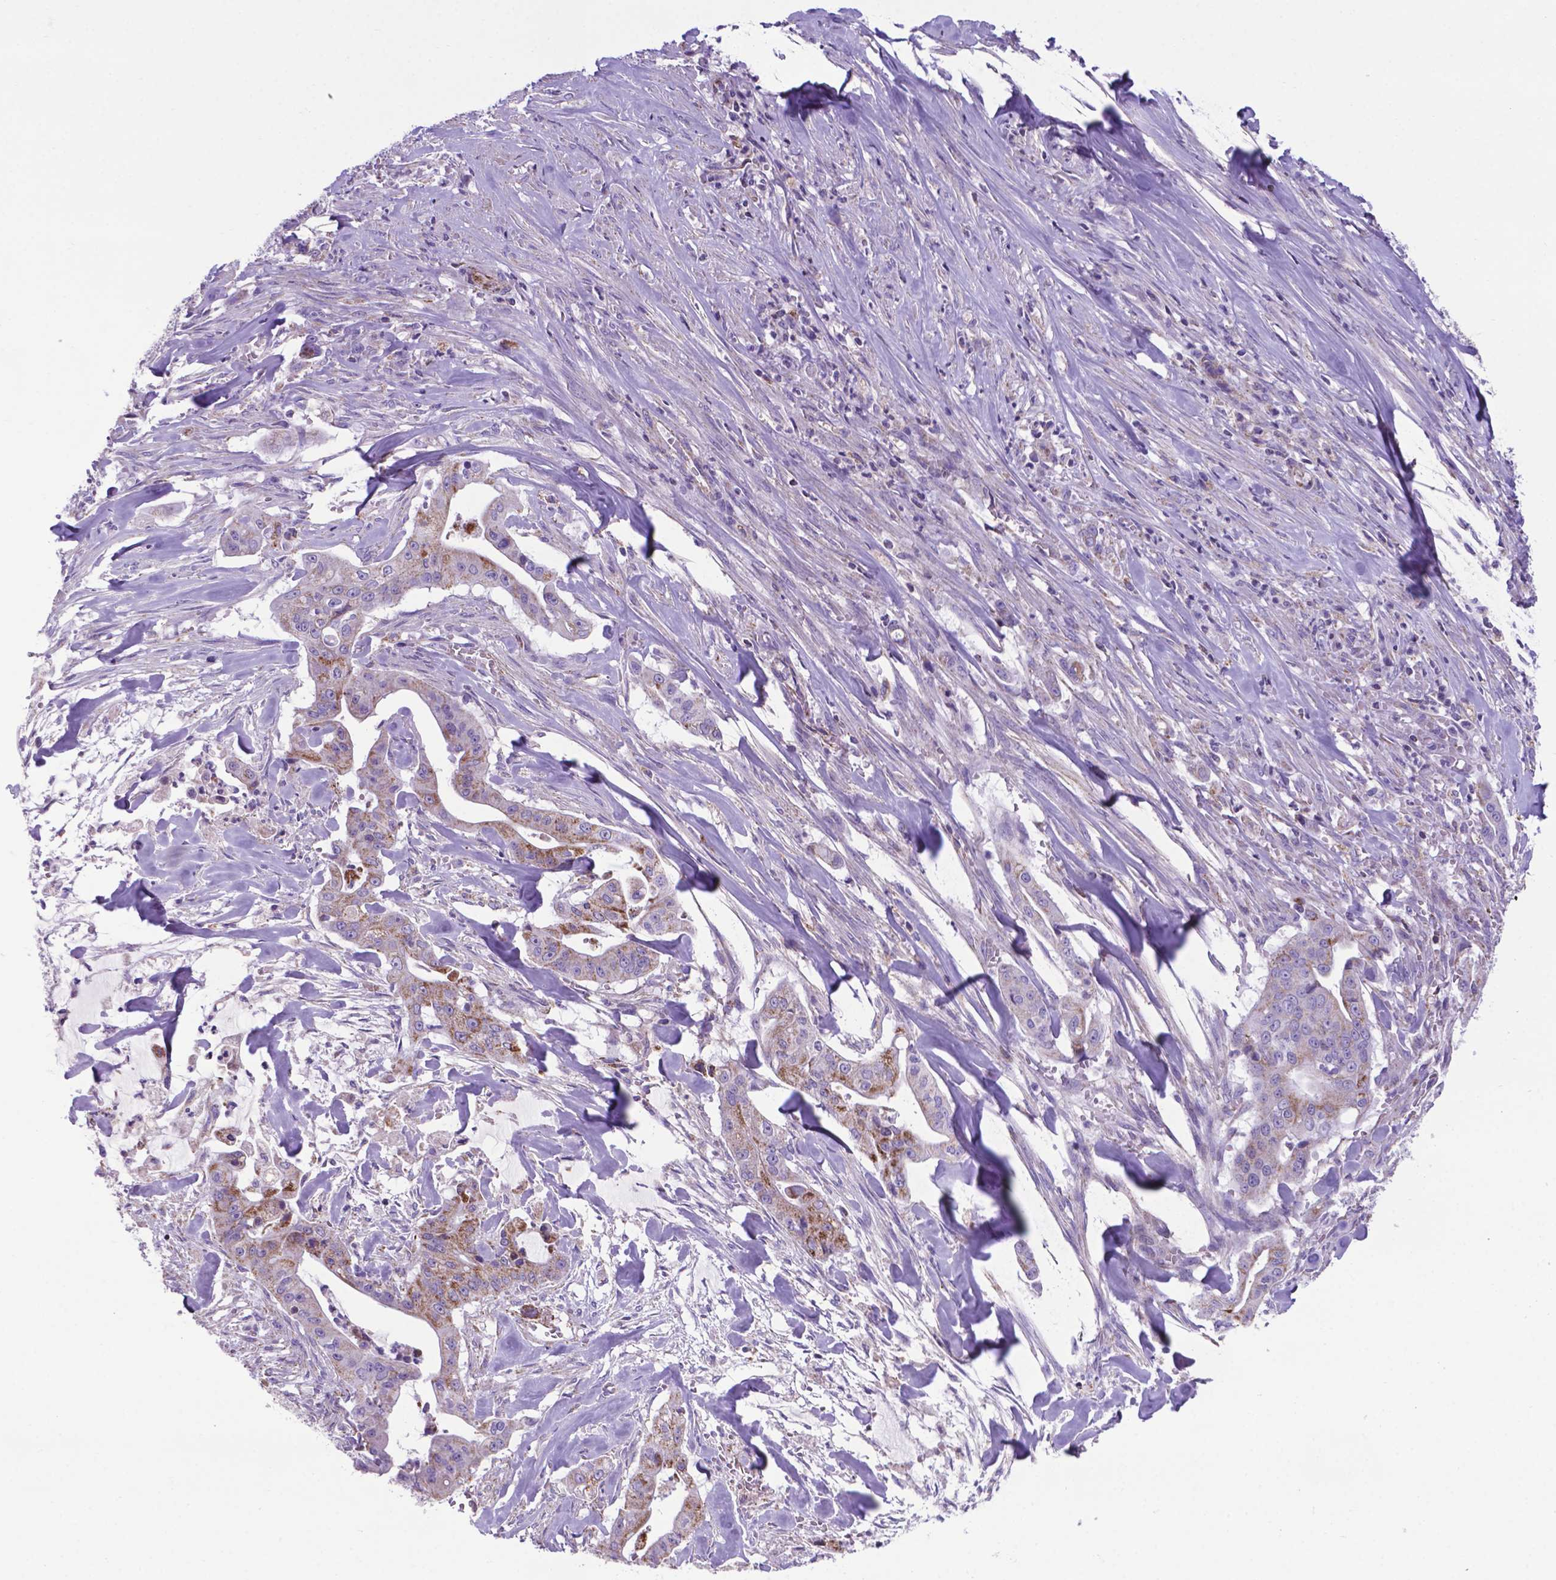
{"staining": {"intensity": "moderate", "quantity": "25%-75%", "location": "cytoplasmic/membranous"}, "tissue": "pancreatic cancer", "cell_type": "Tumor cells", "image_type": "cancer", "snomed": [{"axis": "morphology", "description": "Normal tissue, NOS"}, {"axis": "morphology", "description": "Inflammation, NOS"}, {"axis": "morphology", "description": "Adenocarcinoma, NOS"}, {"axis": "topography", "description": "Pancreas"}], "caption": "High-magnification brightfield microscopy of pancreatic cancer (adenocarcinoma) stained with DAB (brown) and counterstained with hematoxylin (blue). tumor cells exhibit moderate cytoplasmic/membranous positivity is identified in approximately25%-75% of cells.", "gene": "POU3F3", "patient": {"sex": "male", "age": 57}}